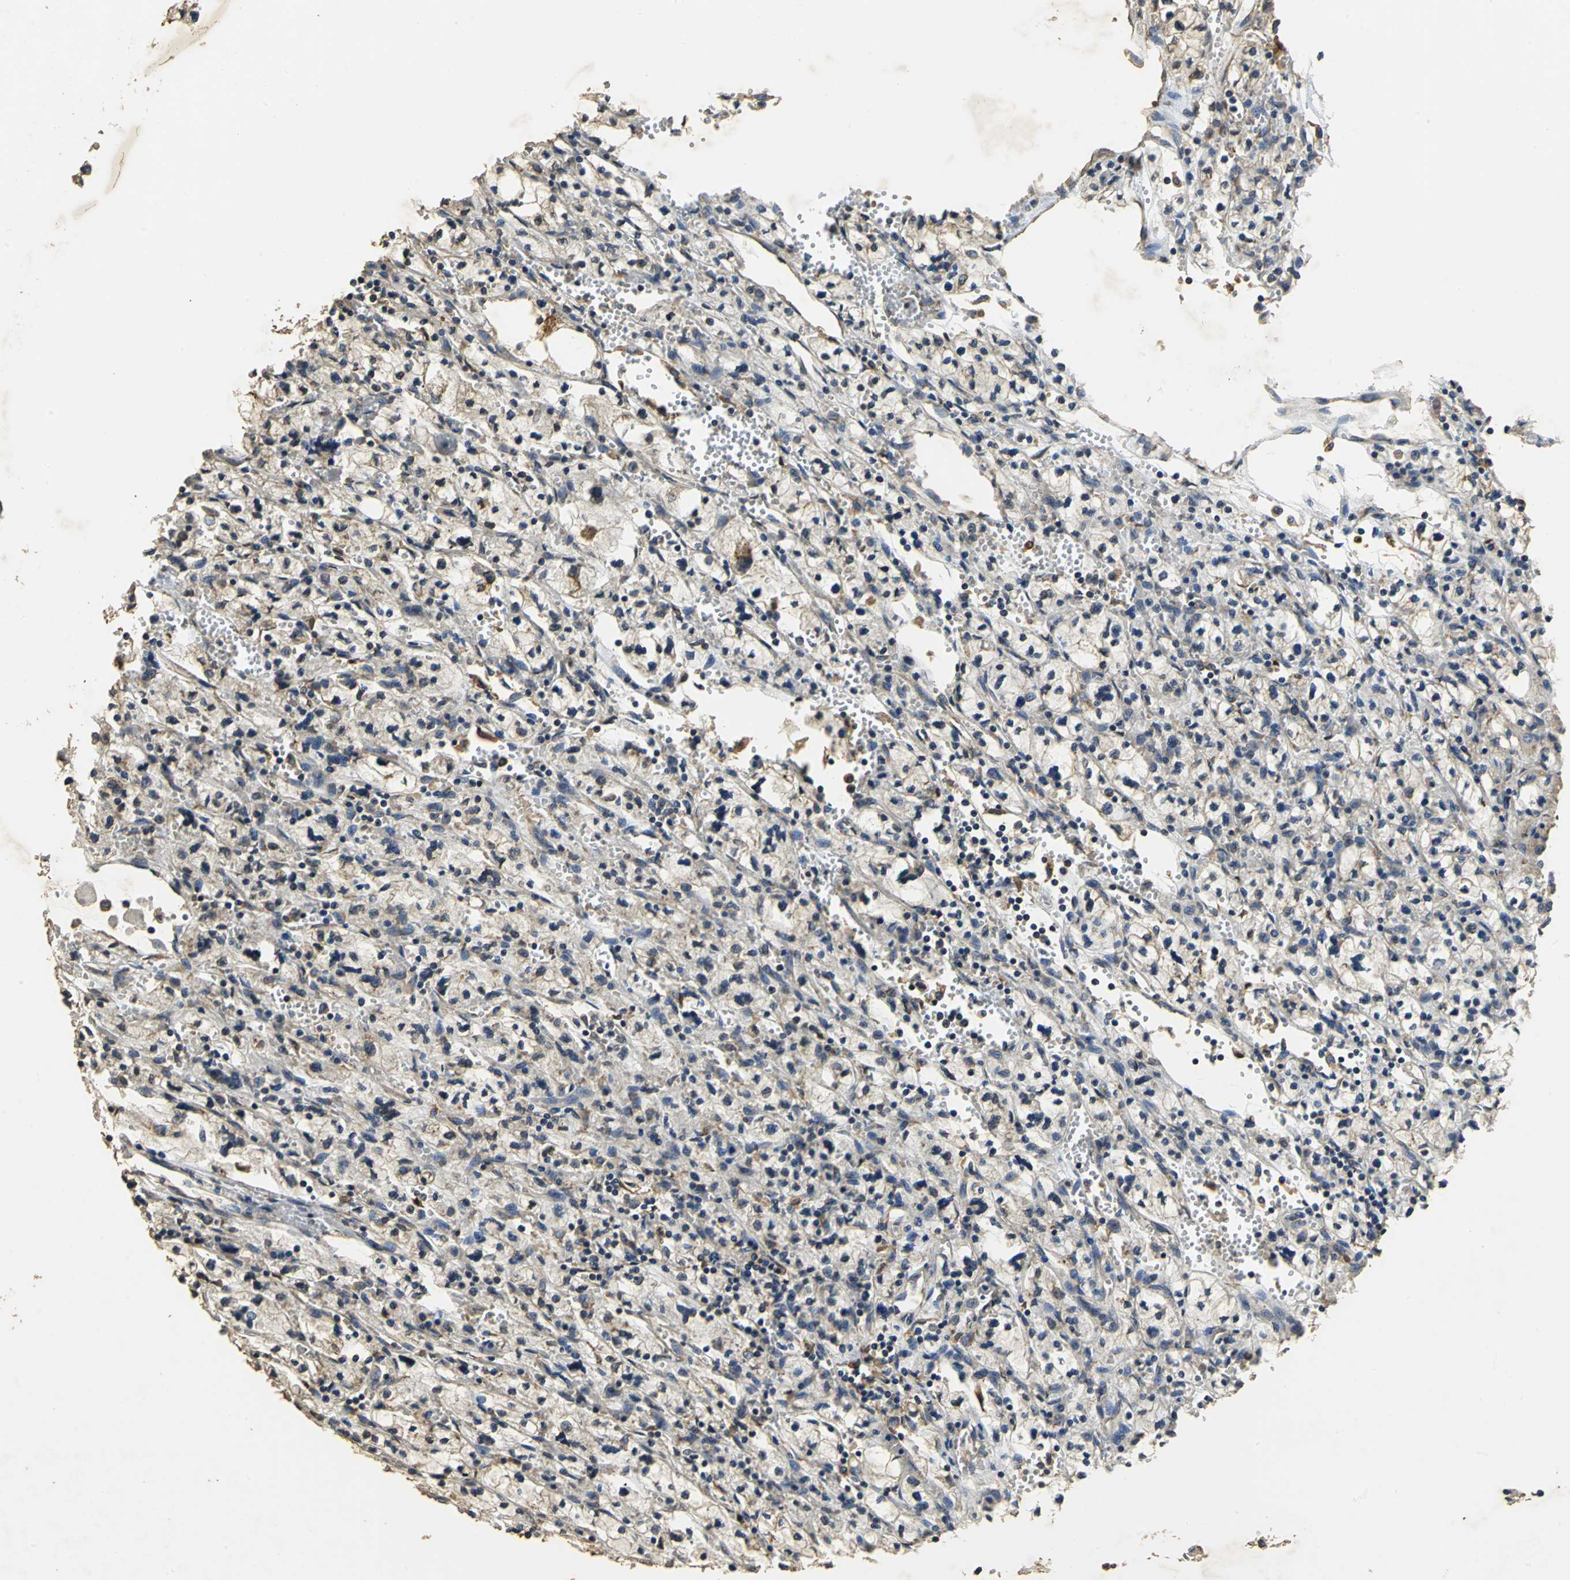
{"staining": {"intensity": "weak", "quantity": ">75%", "location": "cytoplasmic/membranous"}, "tissue": "renal cancer", "cell_type": "Tumor cells", "image_type": "cancer", "snomed": [{"axis": "morphology", "description": "Adenocarcinoma, NOS"}, {"axis": "topography", "description": "Kidney"}], "caption": "Weak cytoplasmic/membranous expression for a protein is seen in about >75% of tumor cells of renal cancer using IHC.", "gene": "ACSL4", "patient": {"sex": "female", "age": 83}}